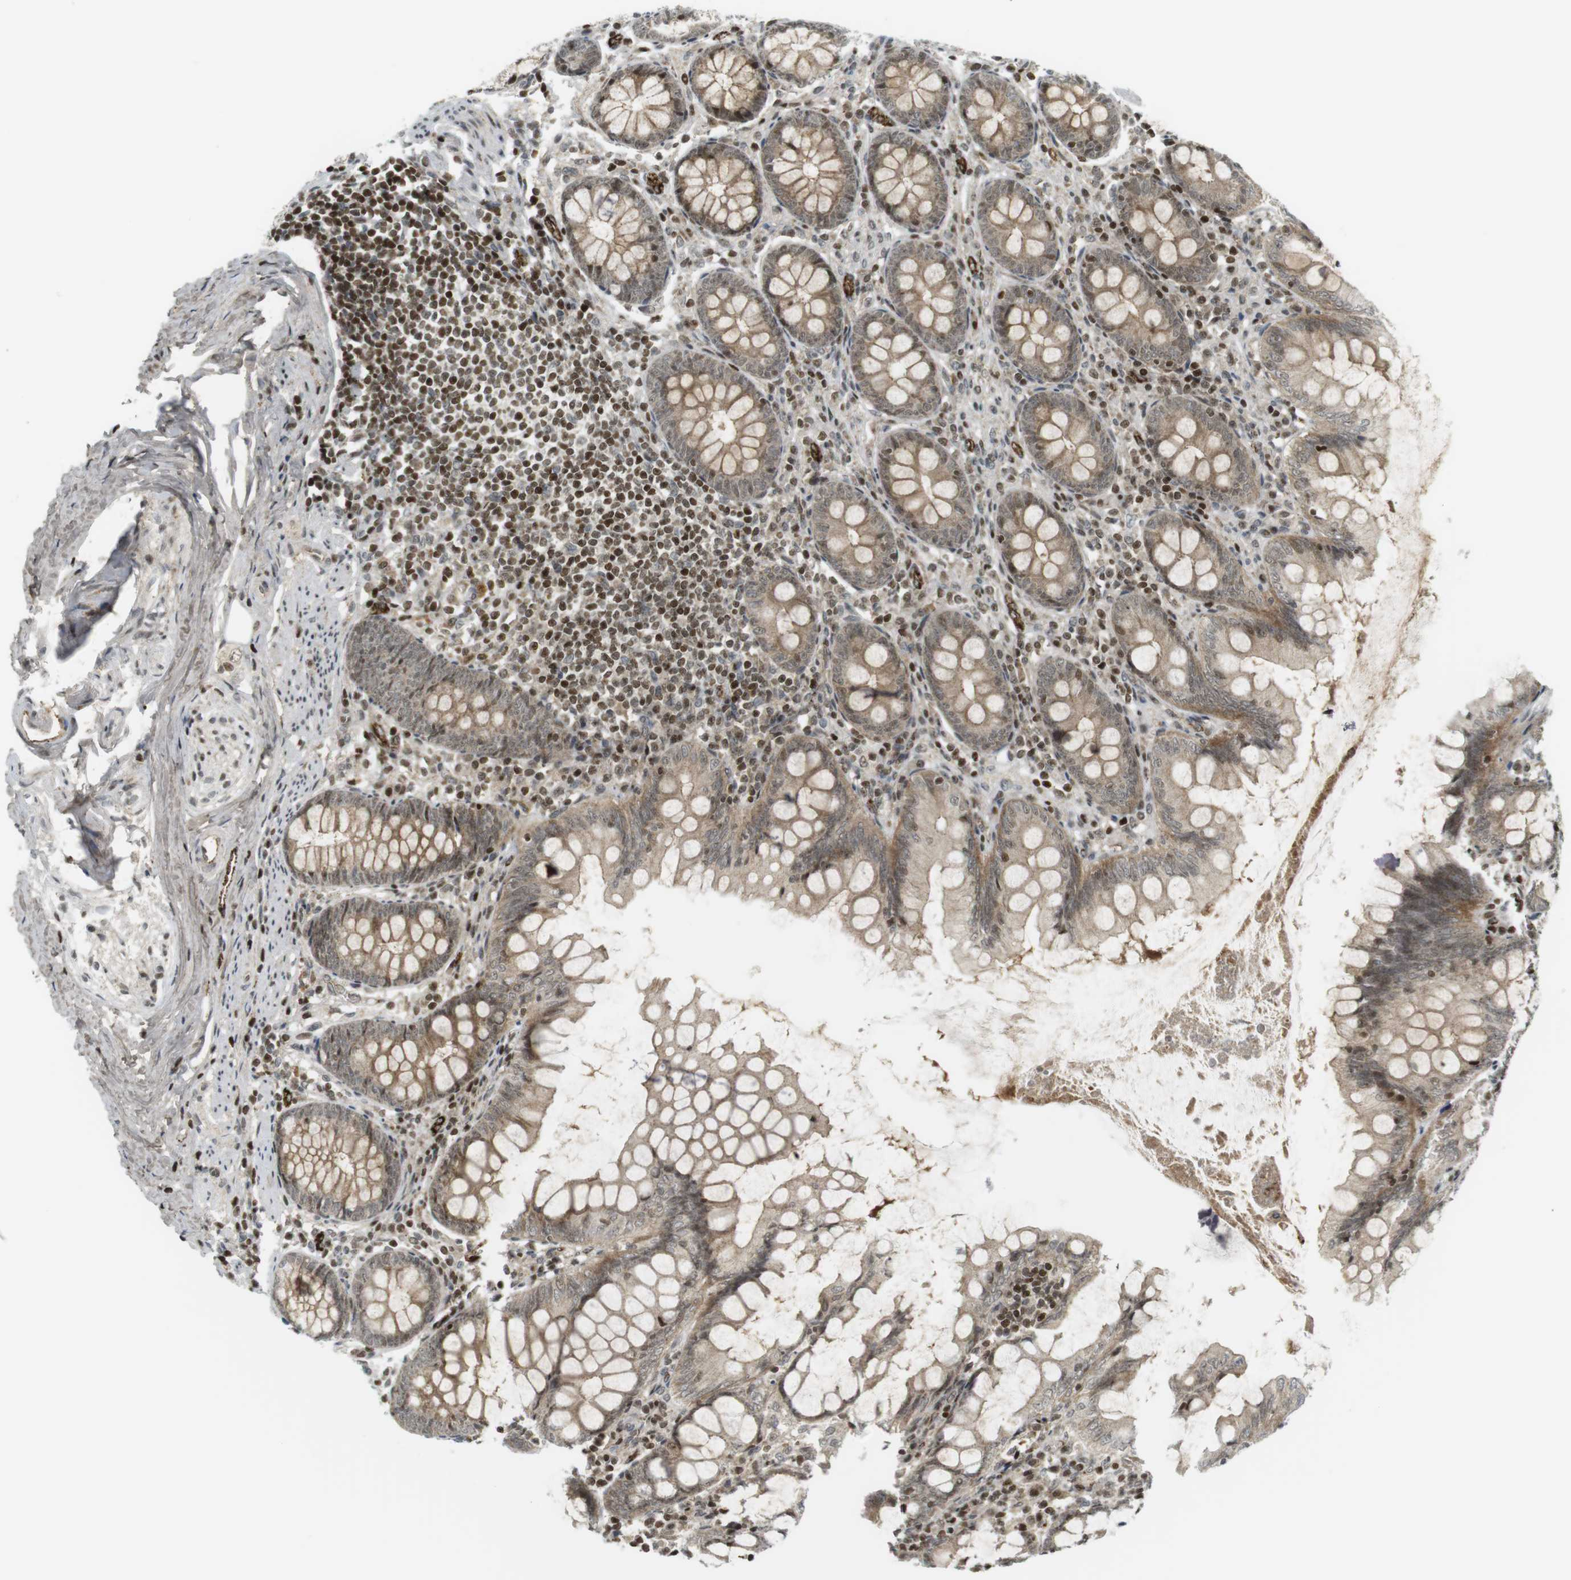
{"staining": {"intensity": "moderate", "quantity": ">75%", "location": "cytoplasmic/membranous,nuclear"}, "tissue": "appendix", "cell_type": "Glandular cells", "image_type": "normal", "snomed": [{"axis": "morphology", "description": "Normal tissue, NOS"}, {"axis": "topography", "description": "Appendix"}], "caption": "Immunohistochemistry micrograph of benign appendix: human appendix stained using IHC displays medium levels of moderate protein expression localized specifically in the cytoplasmic/membranous,nuclear of glandular cells, appearing as a cytoplasmic/membranous,nuclear brown color.", "gene": "PPP1R13B", "patient": {"sex": "female", "age": 77}}